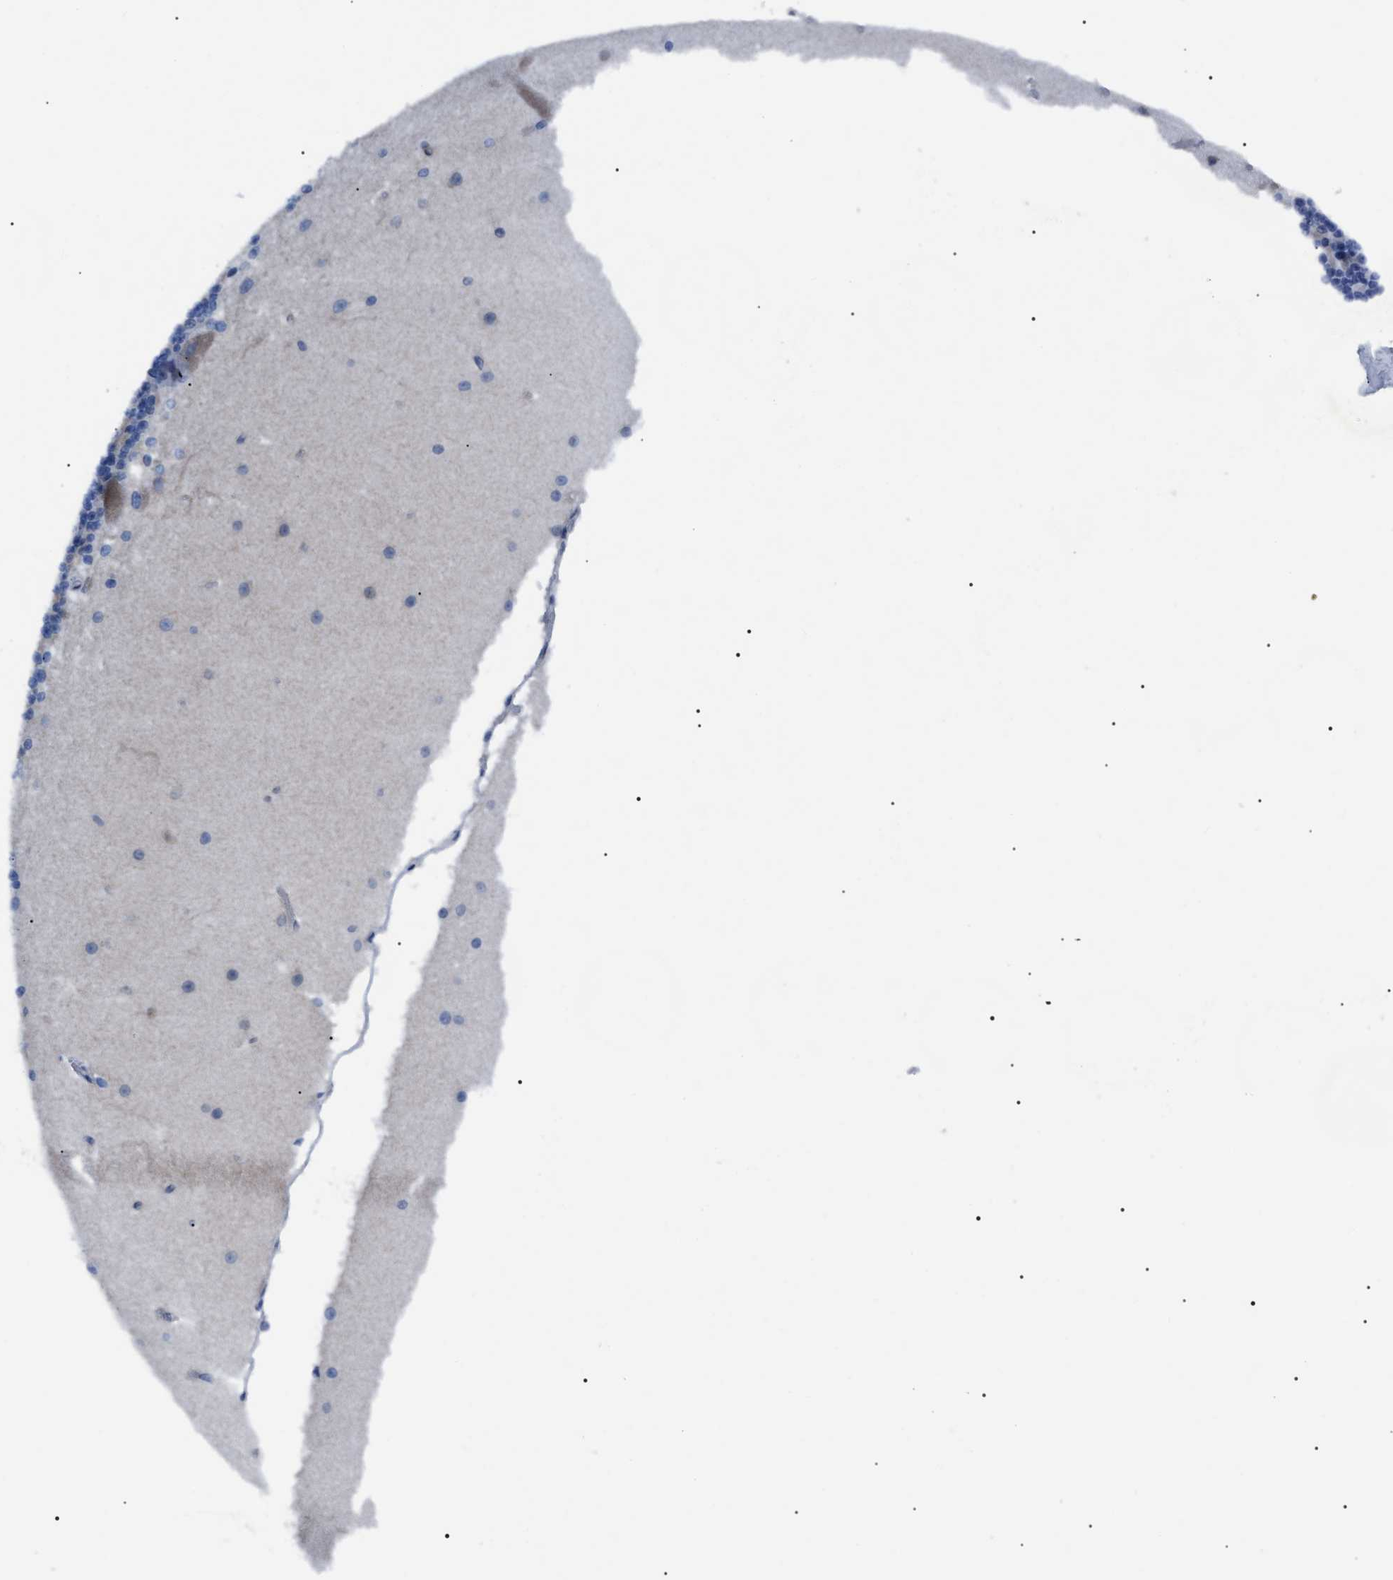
{"staining": {"intensity": "negative", "quantity": "none", "location": "none"}, "tissue": "cerebellum", "cell_type": "Cells in granular layer", "image_type": "normal", "snomed": [{"axis": "morphology", "description": "Normal tissue, NOS"}, {"axis": "topography", "description": "Cerebellum"}], "caption": "Cerebellum stained for a protein using immunohistochemistry (IHC) demonstrates no expression cells in granular layer.", "gene": "LRRC14", "patient": {"sex": "female", "age": 19}}